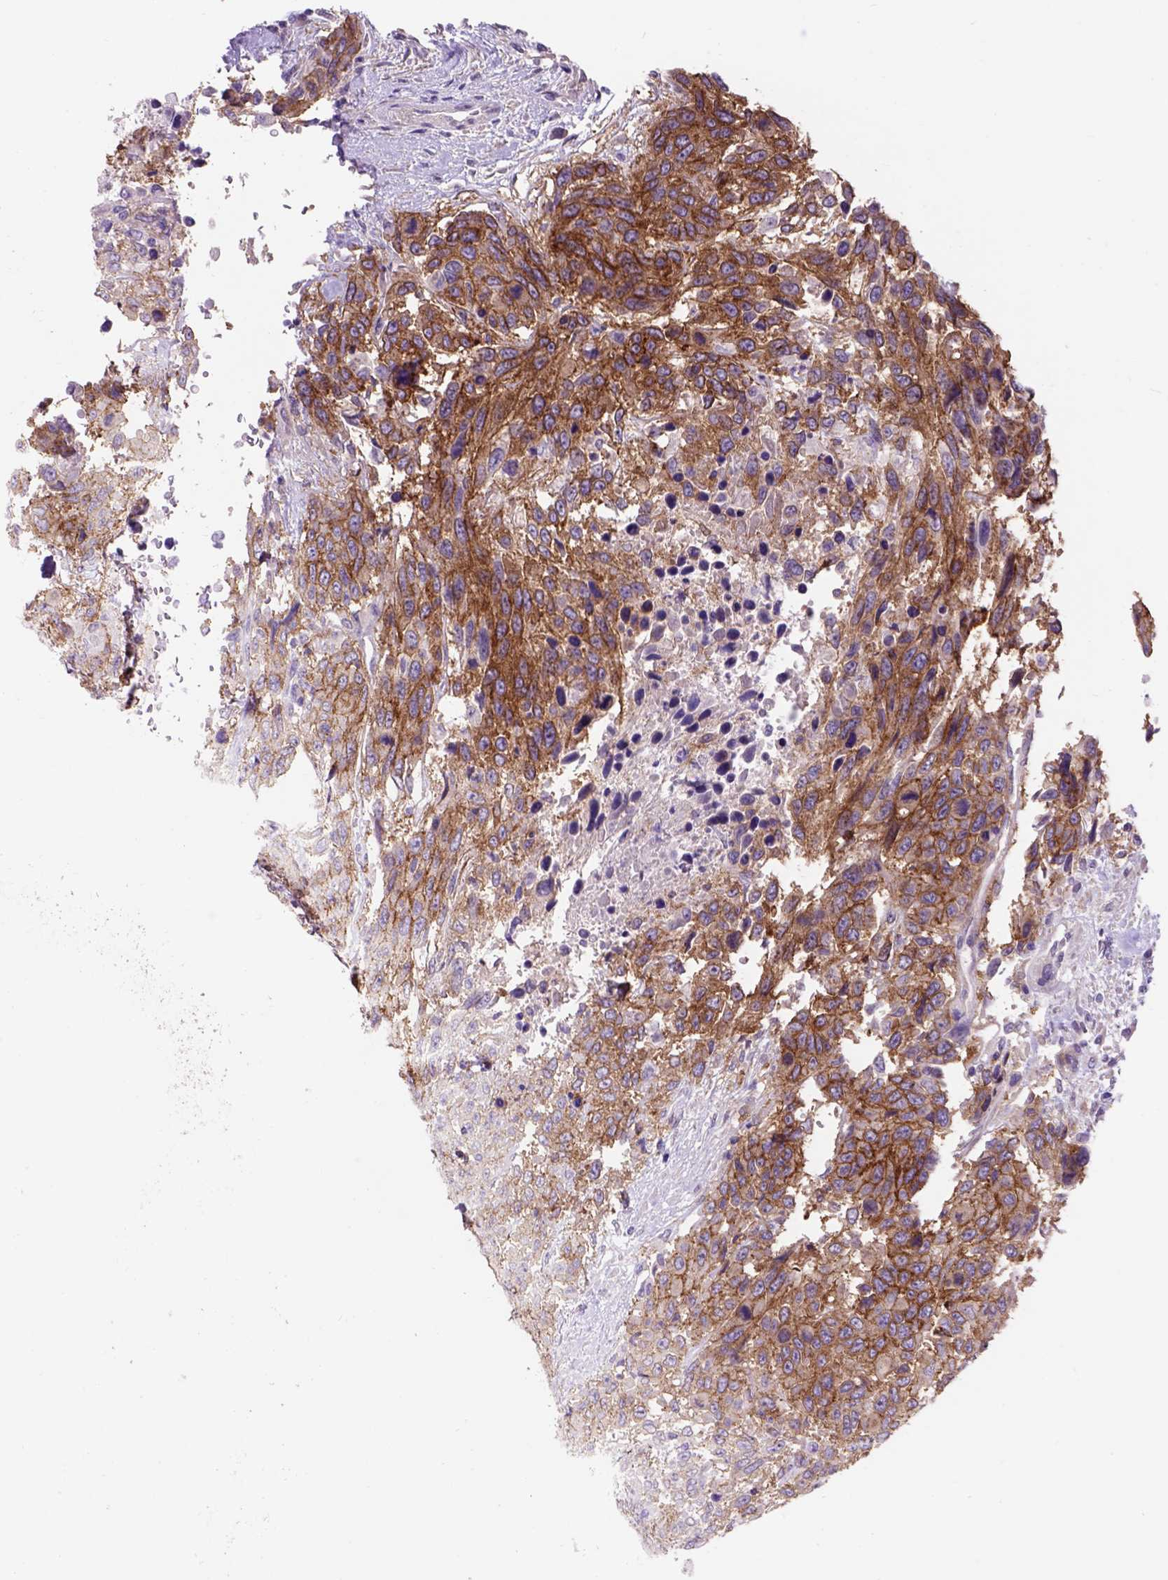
{"staining": {"intensity": "moderate", "quantity": ">75%", "location": "cytoplasmic/membranous"}, "tissue": "urothelial cancer", "cell_type": "Tumor cells", "image_type": "cancer", "snomed": [{"axis": "morphology", "description": "Urothelial carcinoma, High grade"}, {"axis": "topography", "description": "Urinary bladder"}], "caption": "Moderate cytoplasmic/membranous protein staining is present in approximately >75% of tumor cells in urothelial cancer.", "gene": "EGFR", "patient": {"sex": "female", "age": 70}}